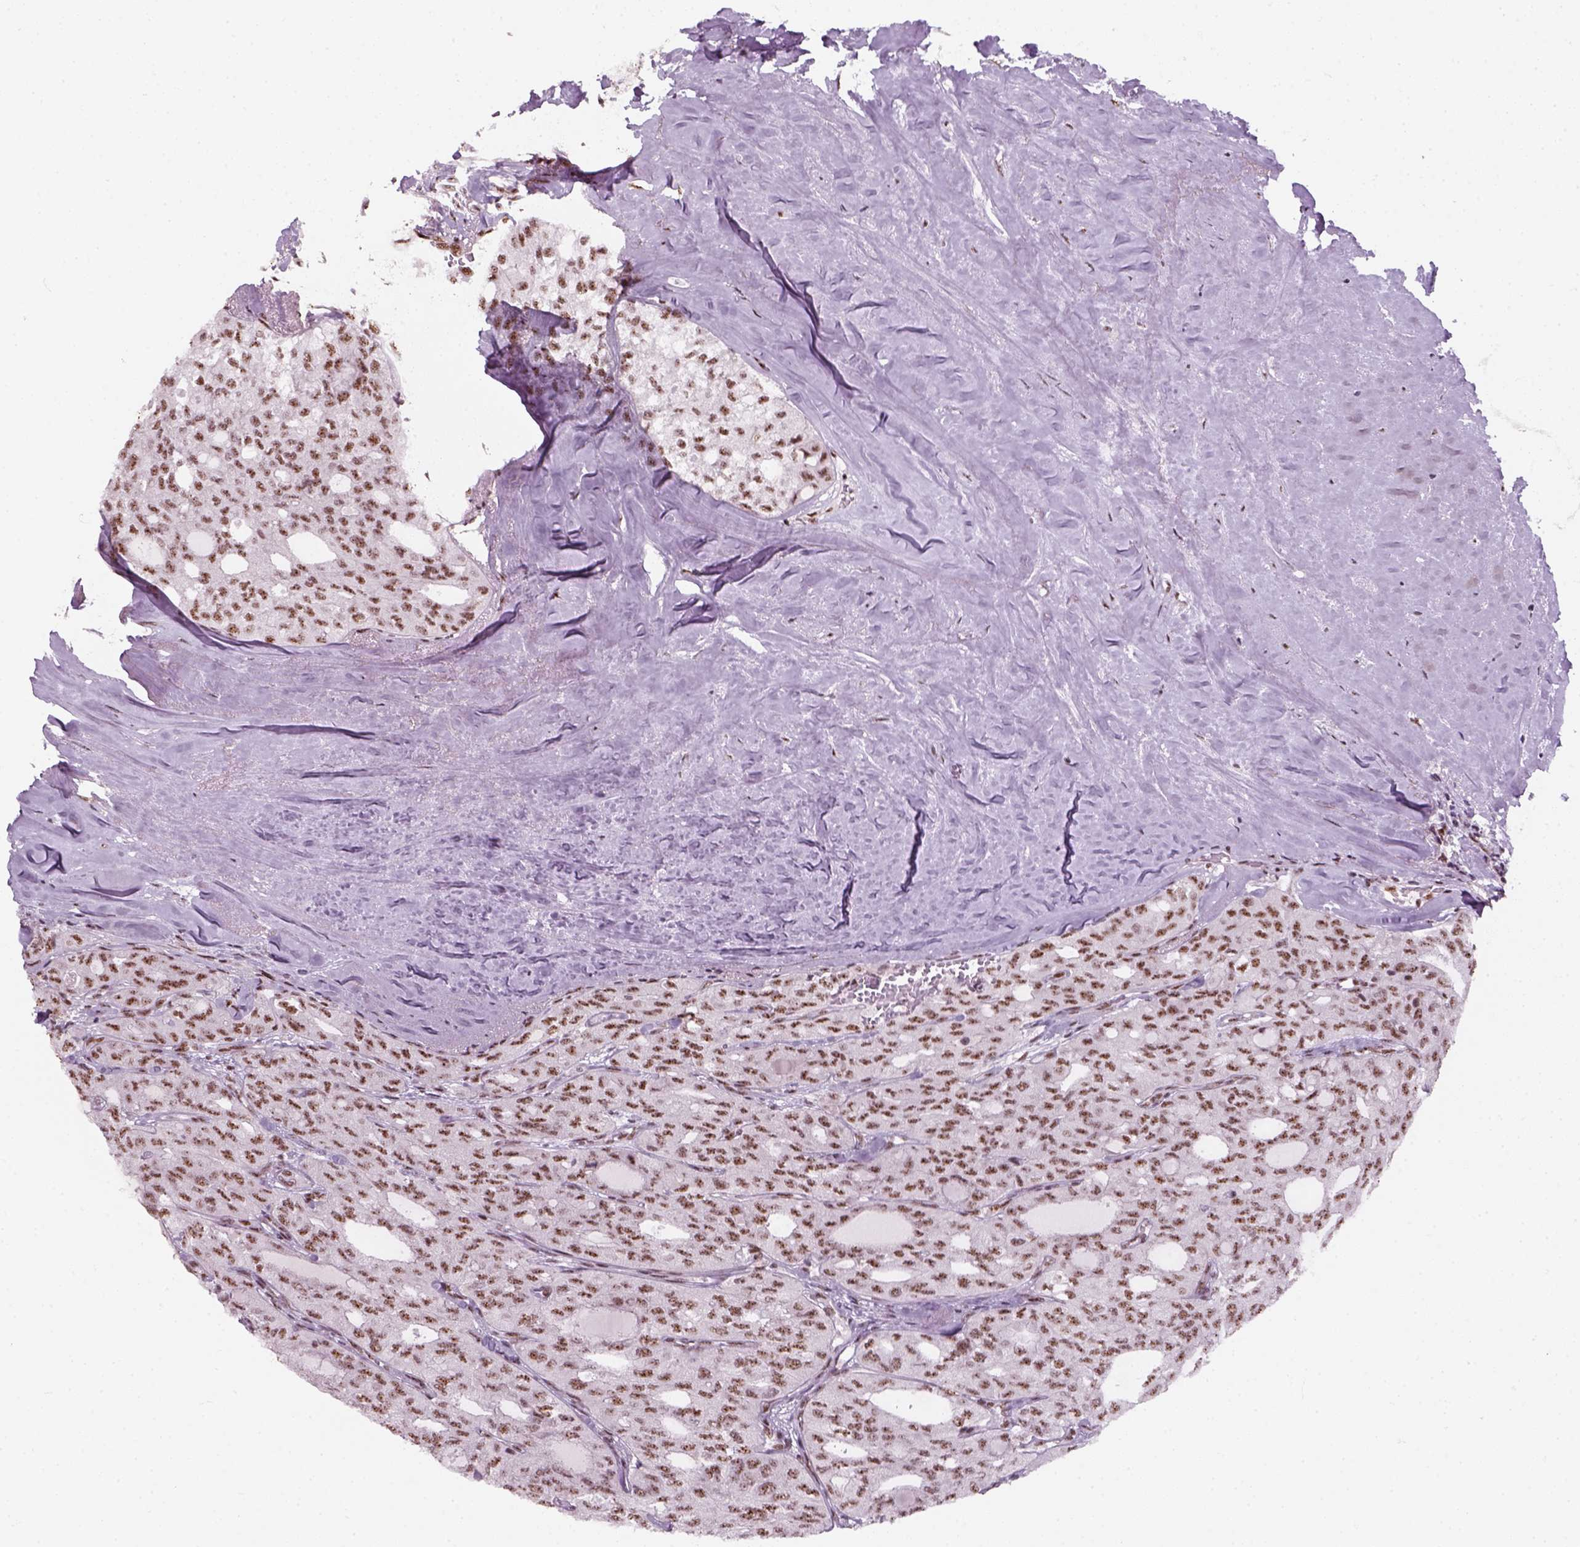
{"staining": {"intensity": "moderate", "quantity": ">75%", "location": "nuclear"}, "tissue": "thyroid cancer", "cell_type": "Tumor cells", "image_type": "cancer", "snomed": [{"axis": "morphology", "description": "Follicular adenoma carcinoma, NOS"}, {"axis": "topography", "description": "Thyroid gland"}], "caption": "Thyroid cancer (follicular adenoma carcinoma) stained for a protein (brown) reveals moderate nuclear positive positivity in approximately >75% of tumor cells.", "gene": "GTF2F1", "patient": {"sex": "male", "age": 75}}